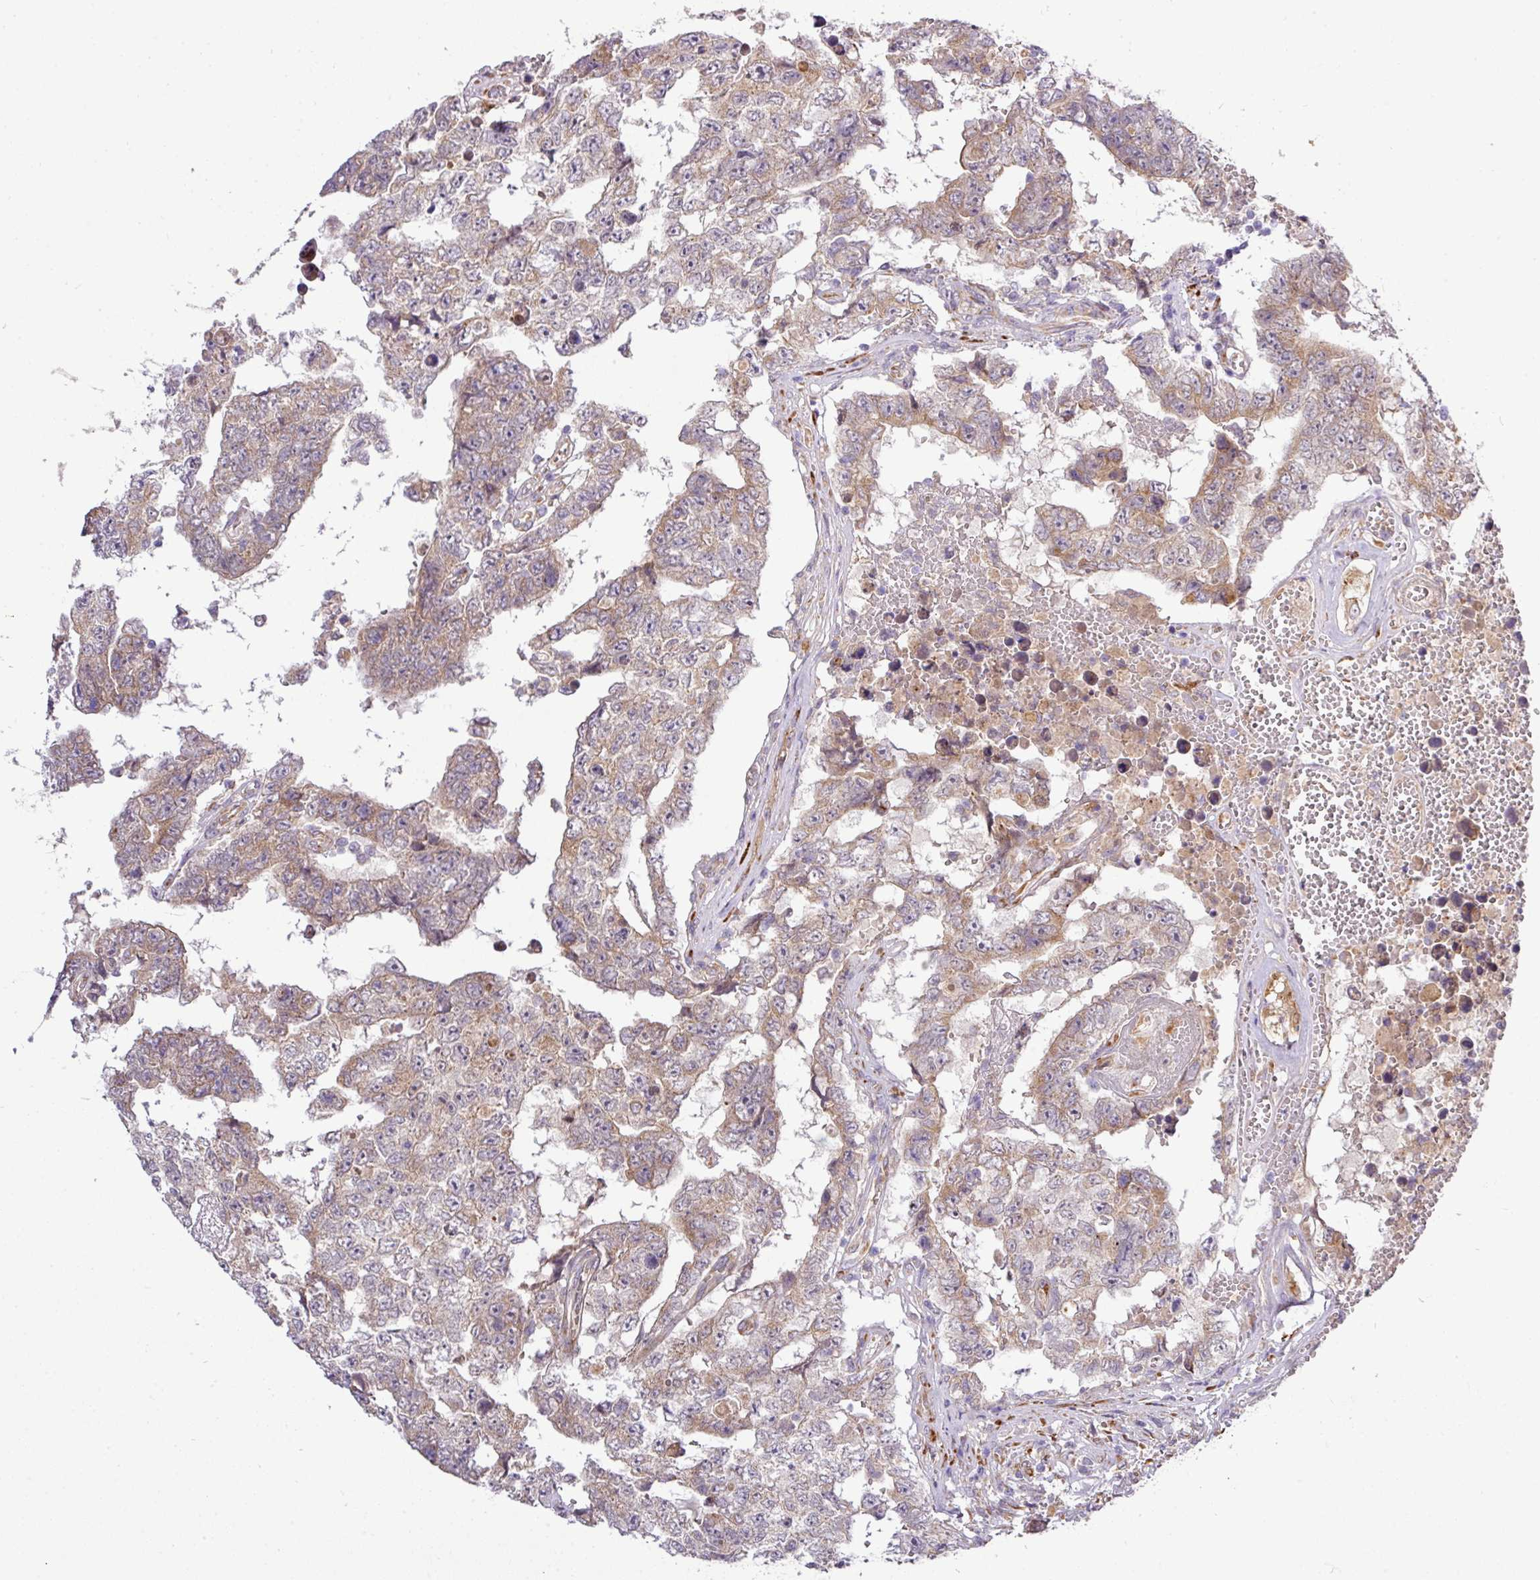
{"staining": {"intensity": "moderate", "quantity": "25%-75%", "location": "cytoplasmic/membranous"}, "tissue": "testis cancer", "cell_type": "Tumor cells", "image_type": "cancer", "snomed": [{"axis": "morphology", "description": "Carcinoma, Embryonal, NOS"}, {"axis": "topography", "description": "Testis"}], "caption": "This micrograph demonstrates IHC staining of testis cancer (embryonal carcinoma), with medium moderate cytoplasmic/membranous positivity in approximately 25%-75% of tumor cells.", "gene": "TM2D2", "patient": {"sex": "male", "age": 25}}